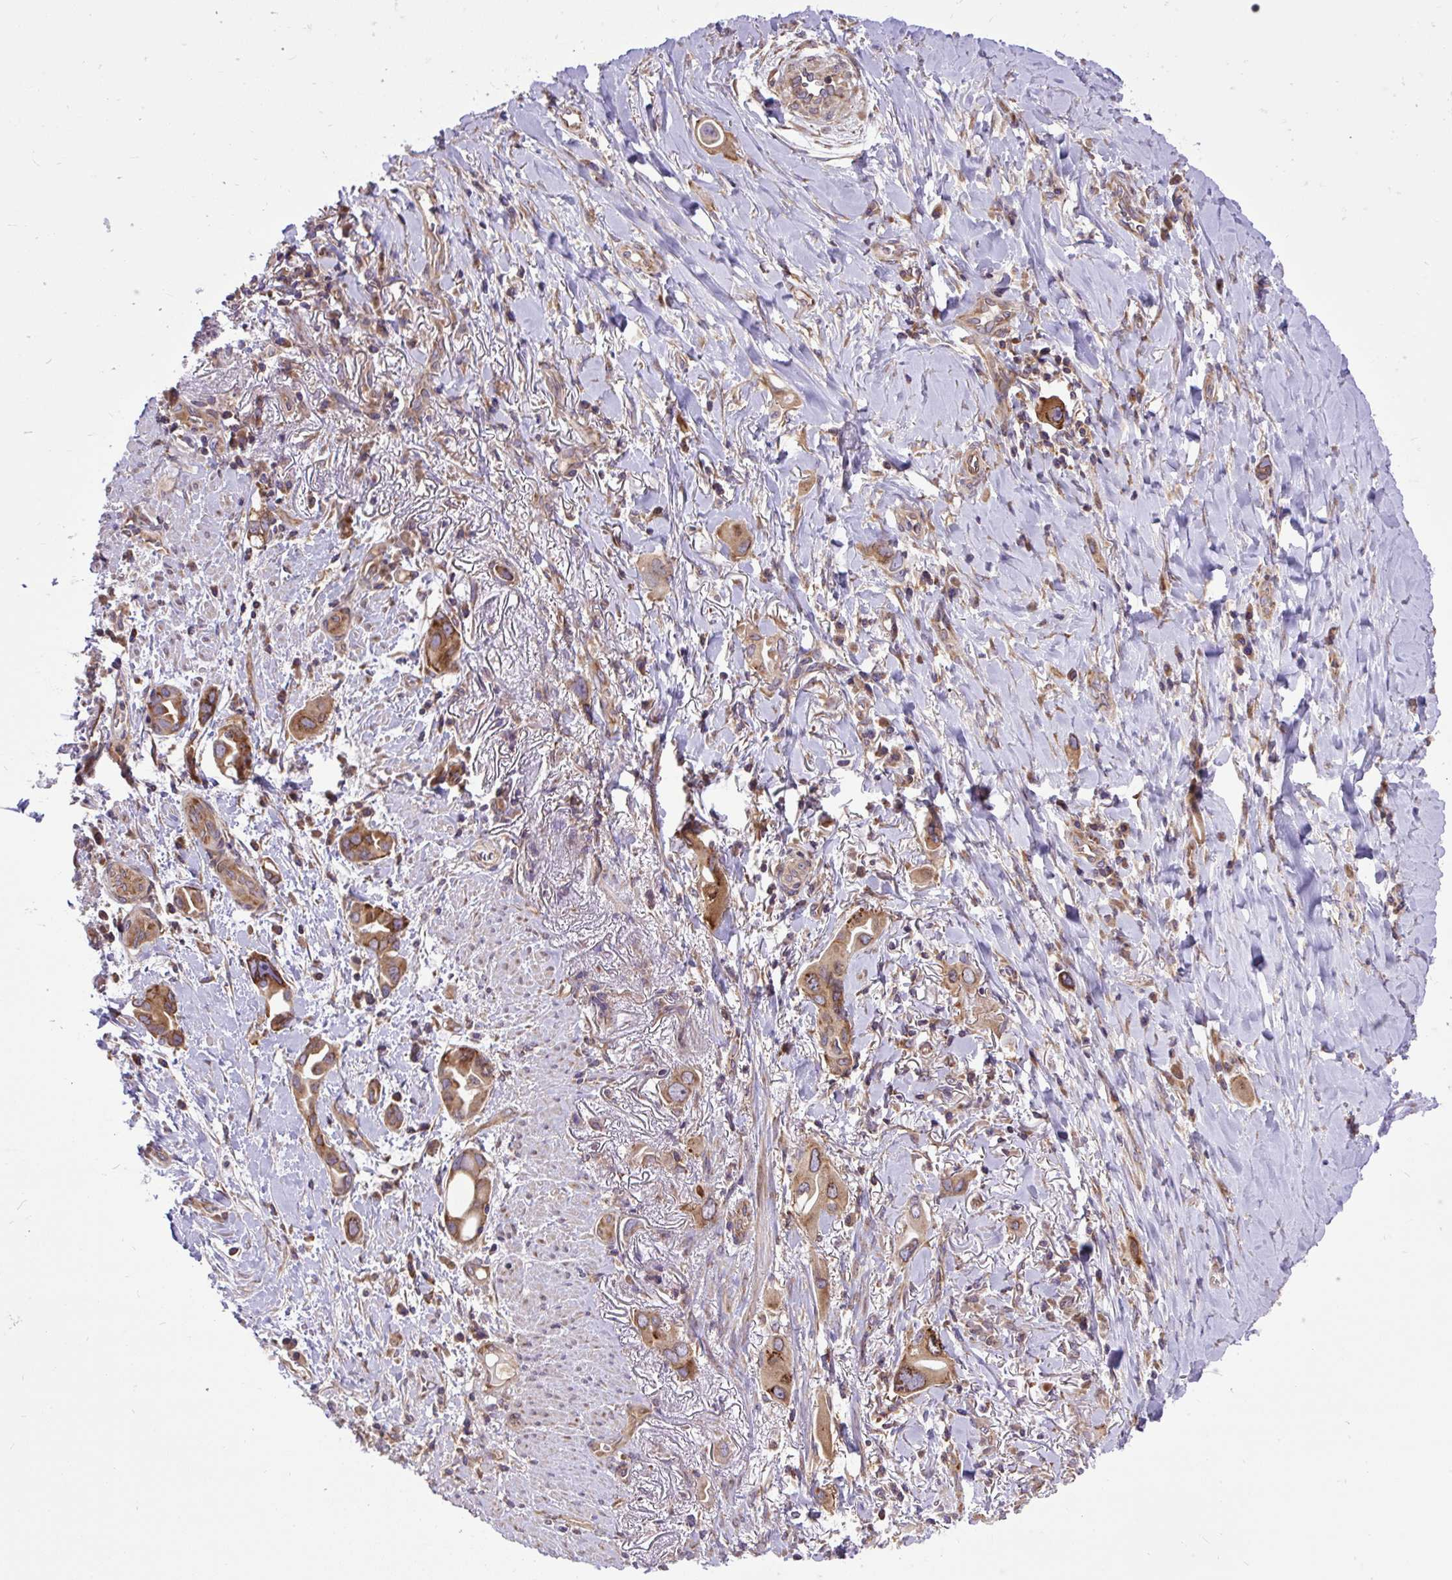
{"staining": {"intensity": "strong", "quantity": ">75%", "location": "cytoplasmic/membranous"}, "tissue": "lung cancer", "cell_type": "Tumor cells", "image_type": "cancer", "snomed": [{"axis": "morphology", "description": "Adenocarcinoma, NOS"}, {"axis": "topography", "description": "Lung"}], "caption": "A brown stain shows strong cytoplasmic/membranous staining of a protein in lung adenocarcinoma tumor cells. The staining was performed using DAB to visualize the protein expression in brown, while the nuclei were stained in blue with hematoxylin (Magnification: 20x).", "gene": "TRIM17", "patient": {"sex": "male", "age": 76}}